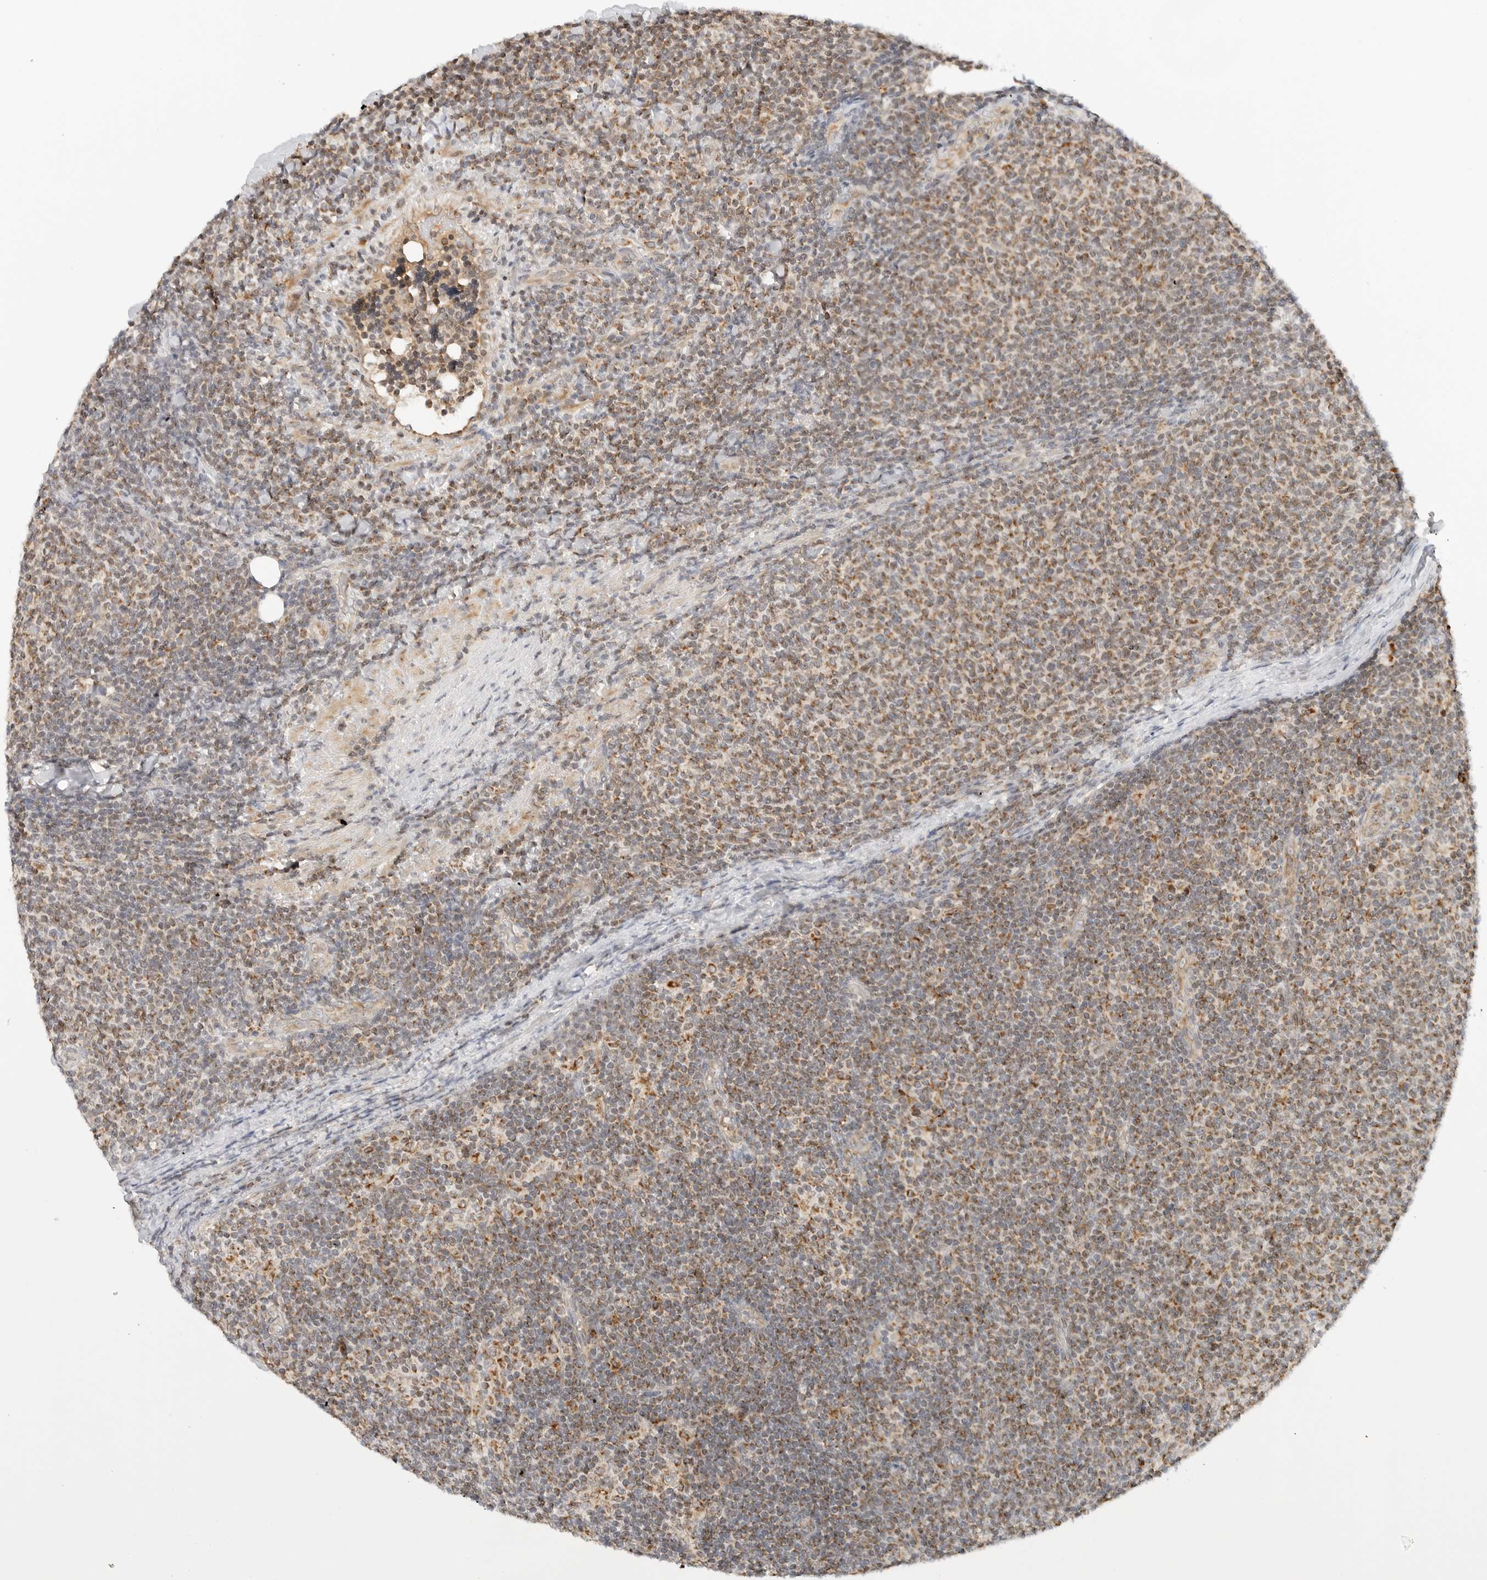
{"staining": {"intensity": "moderate", "quantity": ">75%", "location": "cytoplasmic/membranous"}, "tissue": "lymphoma", "cell_type": "Tumor cells", "image_type": "cancer", "snomed": [{"axis": "morphology", "description": "Malignant lymphoma, non-Hodgkin's type, Low grade"}, {"axis": "topography", "description": "Lymph node"}], "caption": "High-power microscopy captured an immunohistochemistry micrograph of lymphoma, revealing moderate cytoplasmic/membranous staining in approximately >75% of tumor cells.", "gene": "DYRK4", "patient": {"sex": "male", "age": 66}}